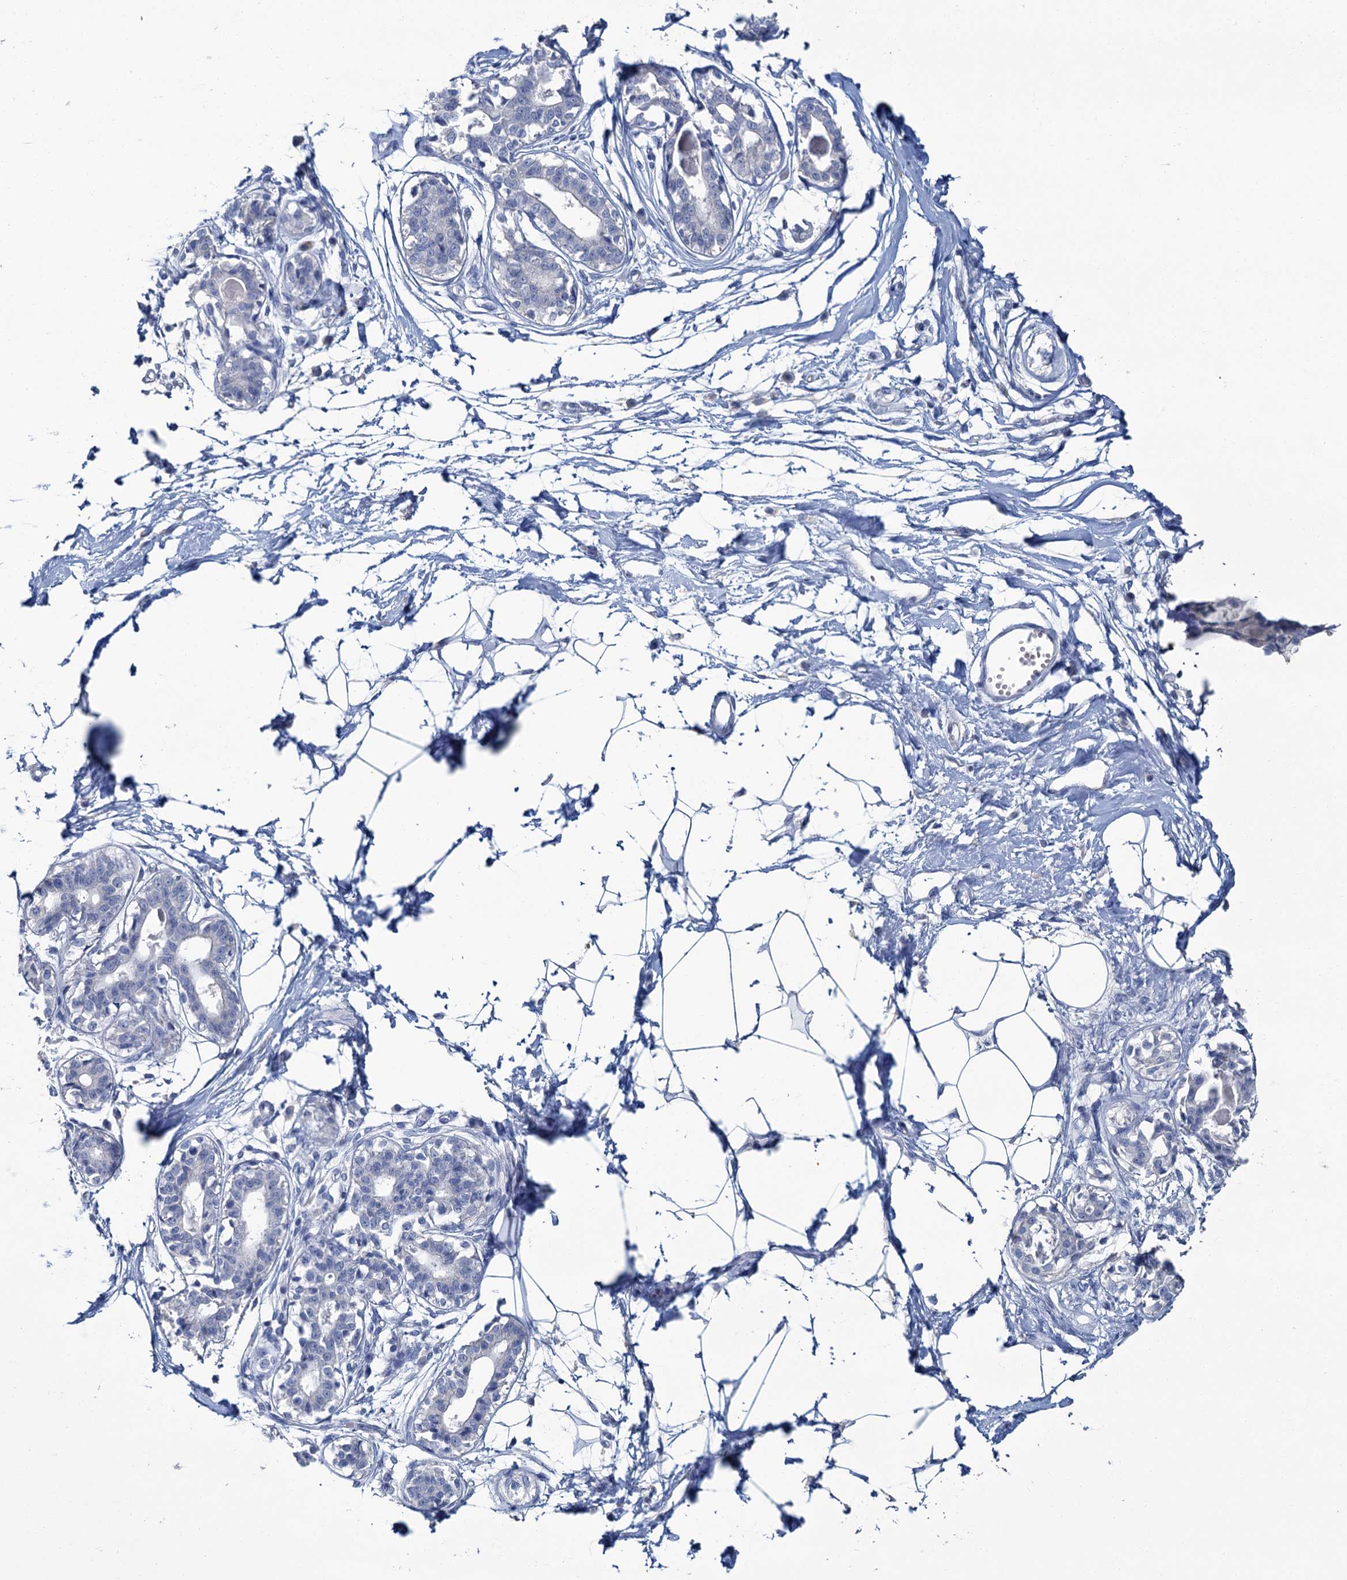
{"staining": {"intensity": "negative", "quantity": "none", "location": "none"}, "tissue": "breast", "cell_type": "Adipocytes", "image_type": "normal", "snomed": [{"axis": "morphology", "description": "Normal tissue, NOS"}, {"axis": "topography", "description": "Breast"}], "caption": "IHC image of normal breast: breast stained with DAB reveals no significant protein expression in adipocytes.", "gene": "SNCB", "patient": {"sex": "female", "age": 45}}